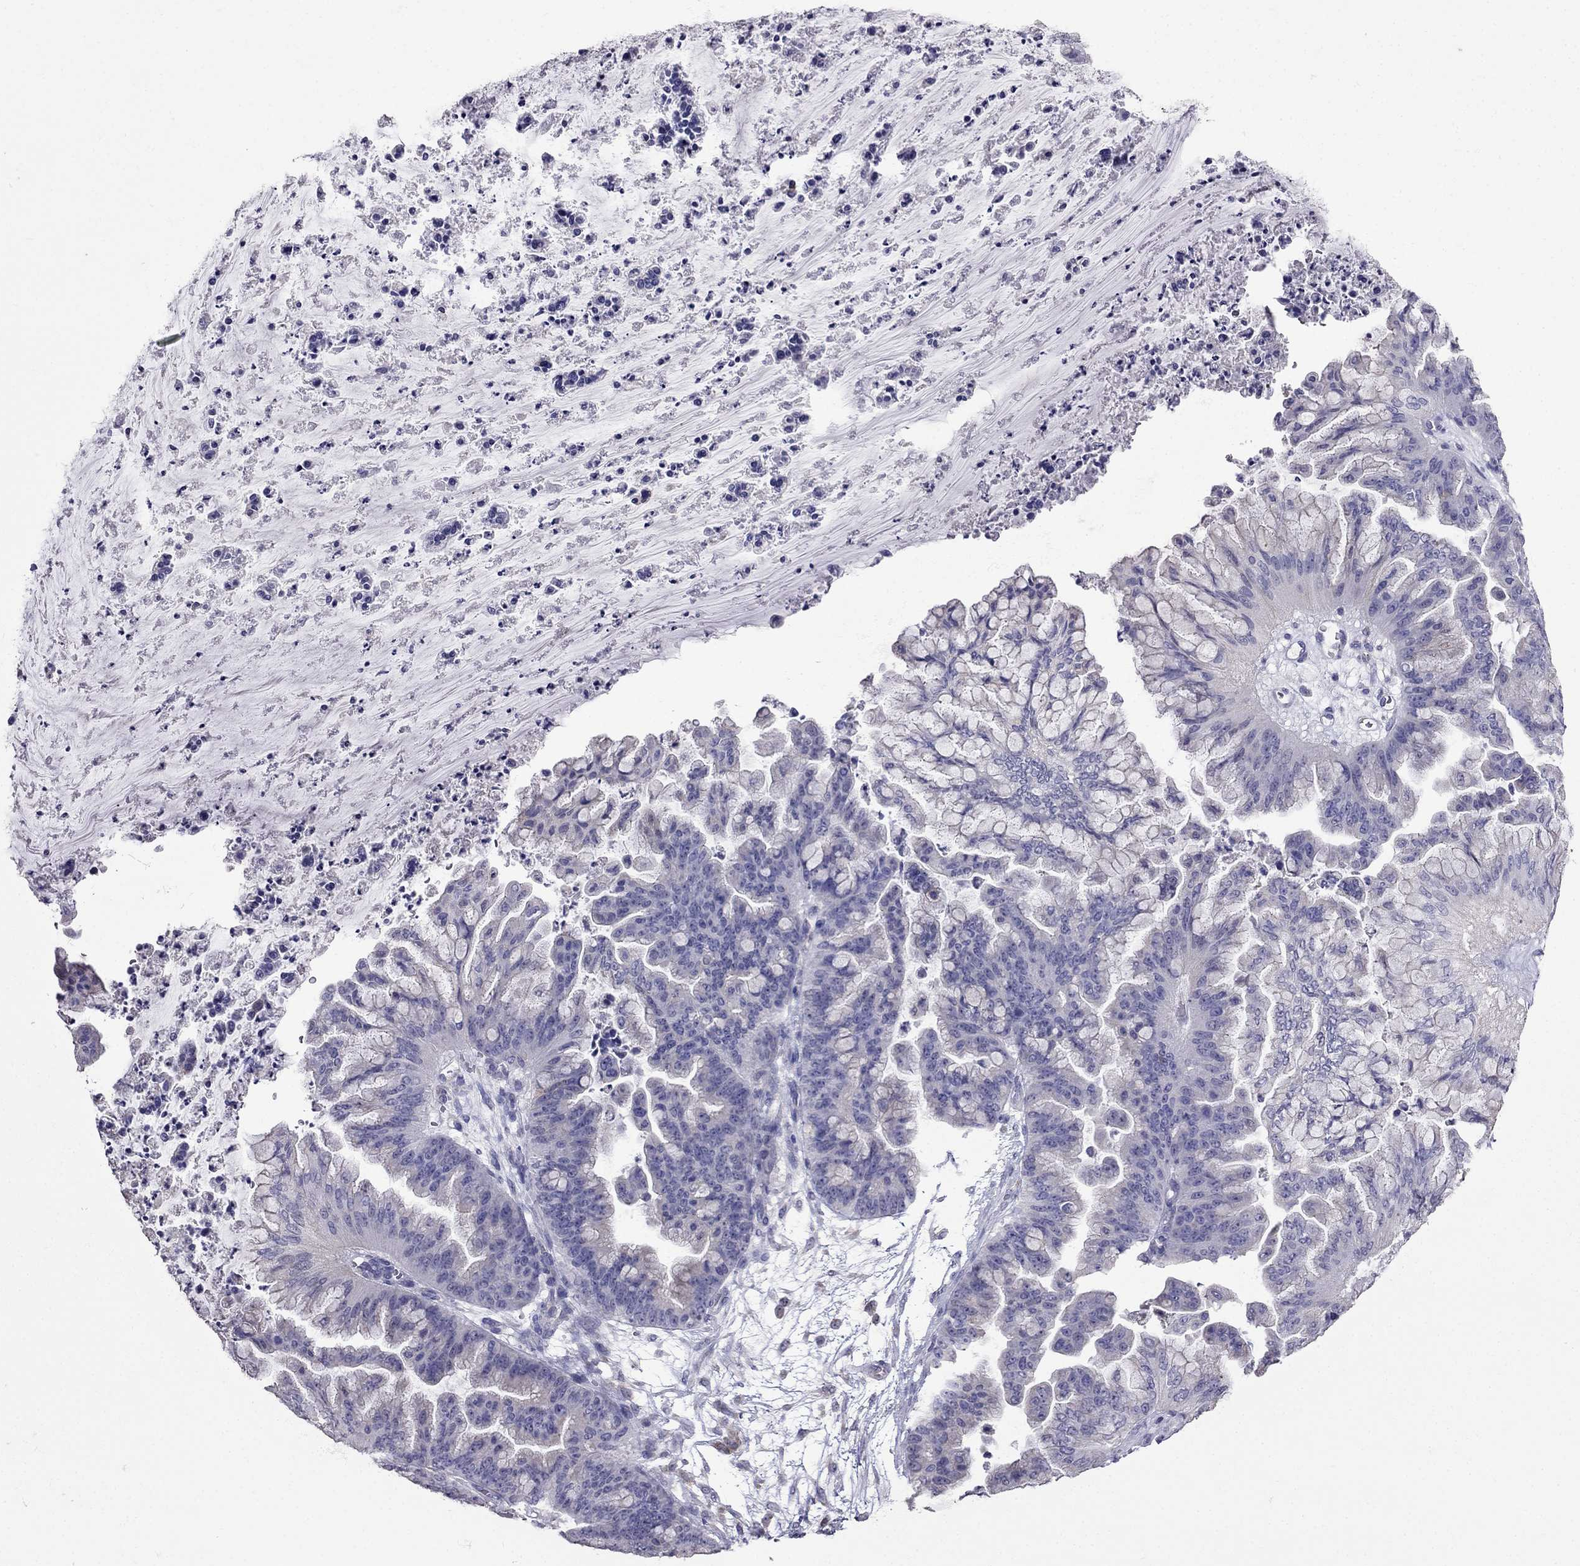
{"staining": {"intensity": "negative", "quantity": "none", "location": "none"}, "tissue": "ovarian cancer", "cell_type": "Tumor cells", "image_type": "cancer", "snomed": [{"axis": "morphology", "description": "Cystadenocarcinoma, mucinous, NOS"}, {"axis": "topography", "description": "Ovary"}], "caption": "Ovarian cancer stained for a protein using immunohistochemistry (IHC) shows no positivity tumor cells.", "gene": "AK5", "patient": {"sex": "female", "age": 67}}